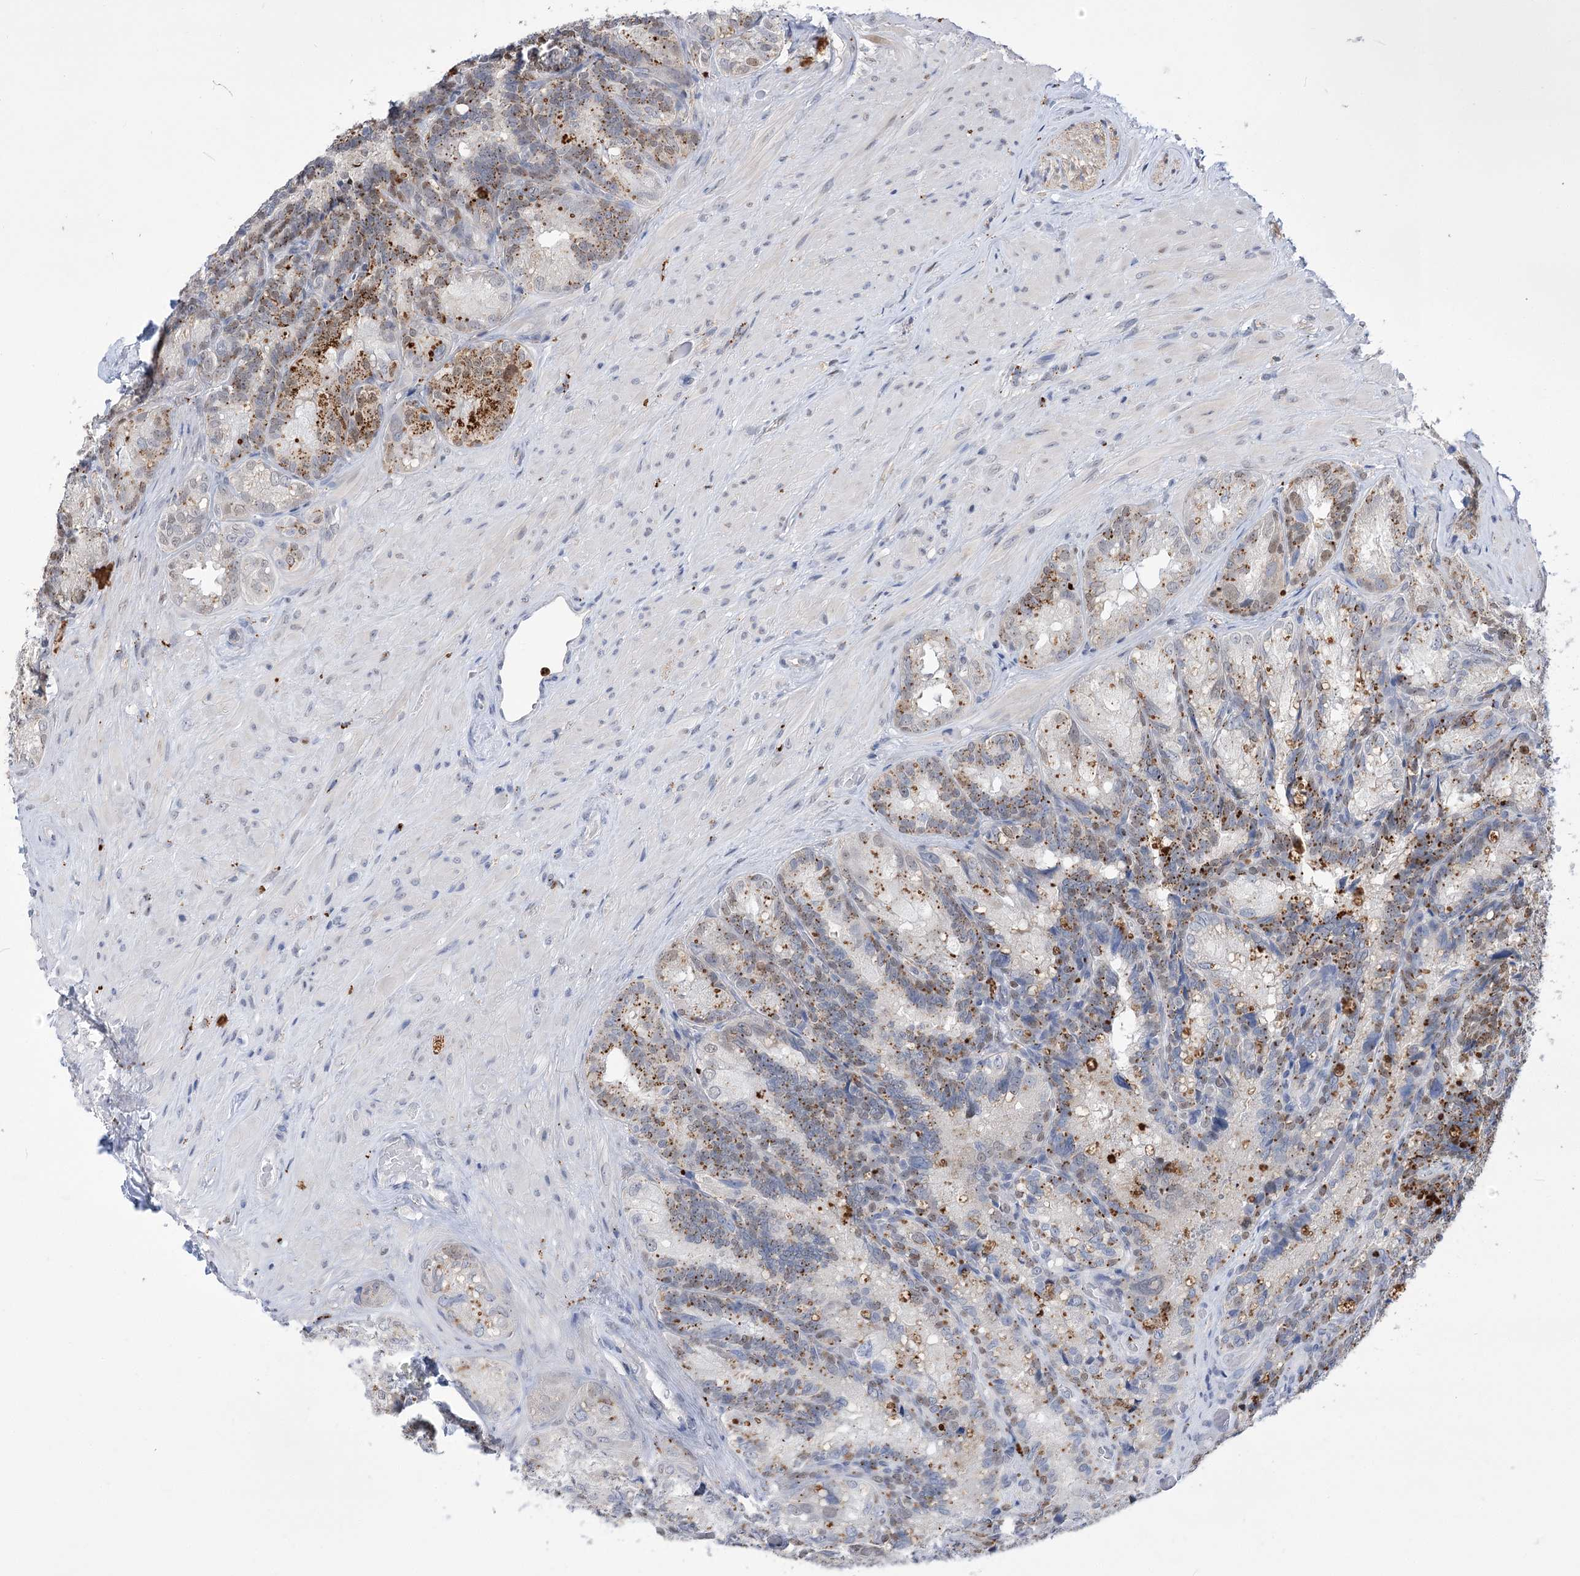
{"staining": {"intensity": "moderate", "quantity": "25%-75%", "location": "cytoplasmic/membranous,nuclear"}, "tissue": "seminal vesicle", "cell_type": "Glandular cells", "image_type": "normal", "snomed": [{"axis": "morphology", "description": "Normal tissue, NOS"}, {"axis": "topography", "description": "Seminal veicle"}], "caption": "Immunohistochemical staining of benign human seminal vesicle demonstrates moderate cytoplasmic/membranous,nuclear protein expression in approximately 25%-75% of glandular cells. (brown staining indicates protein expression, while blue staining denotes nuclei).", "gene": "SIAE", "patient": {"sex": "male", "age": 60}}